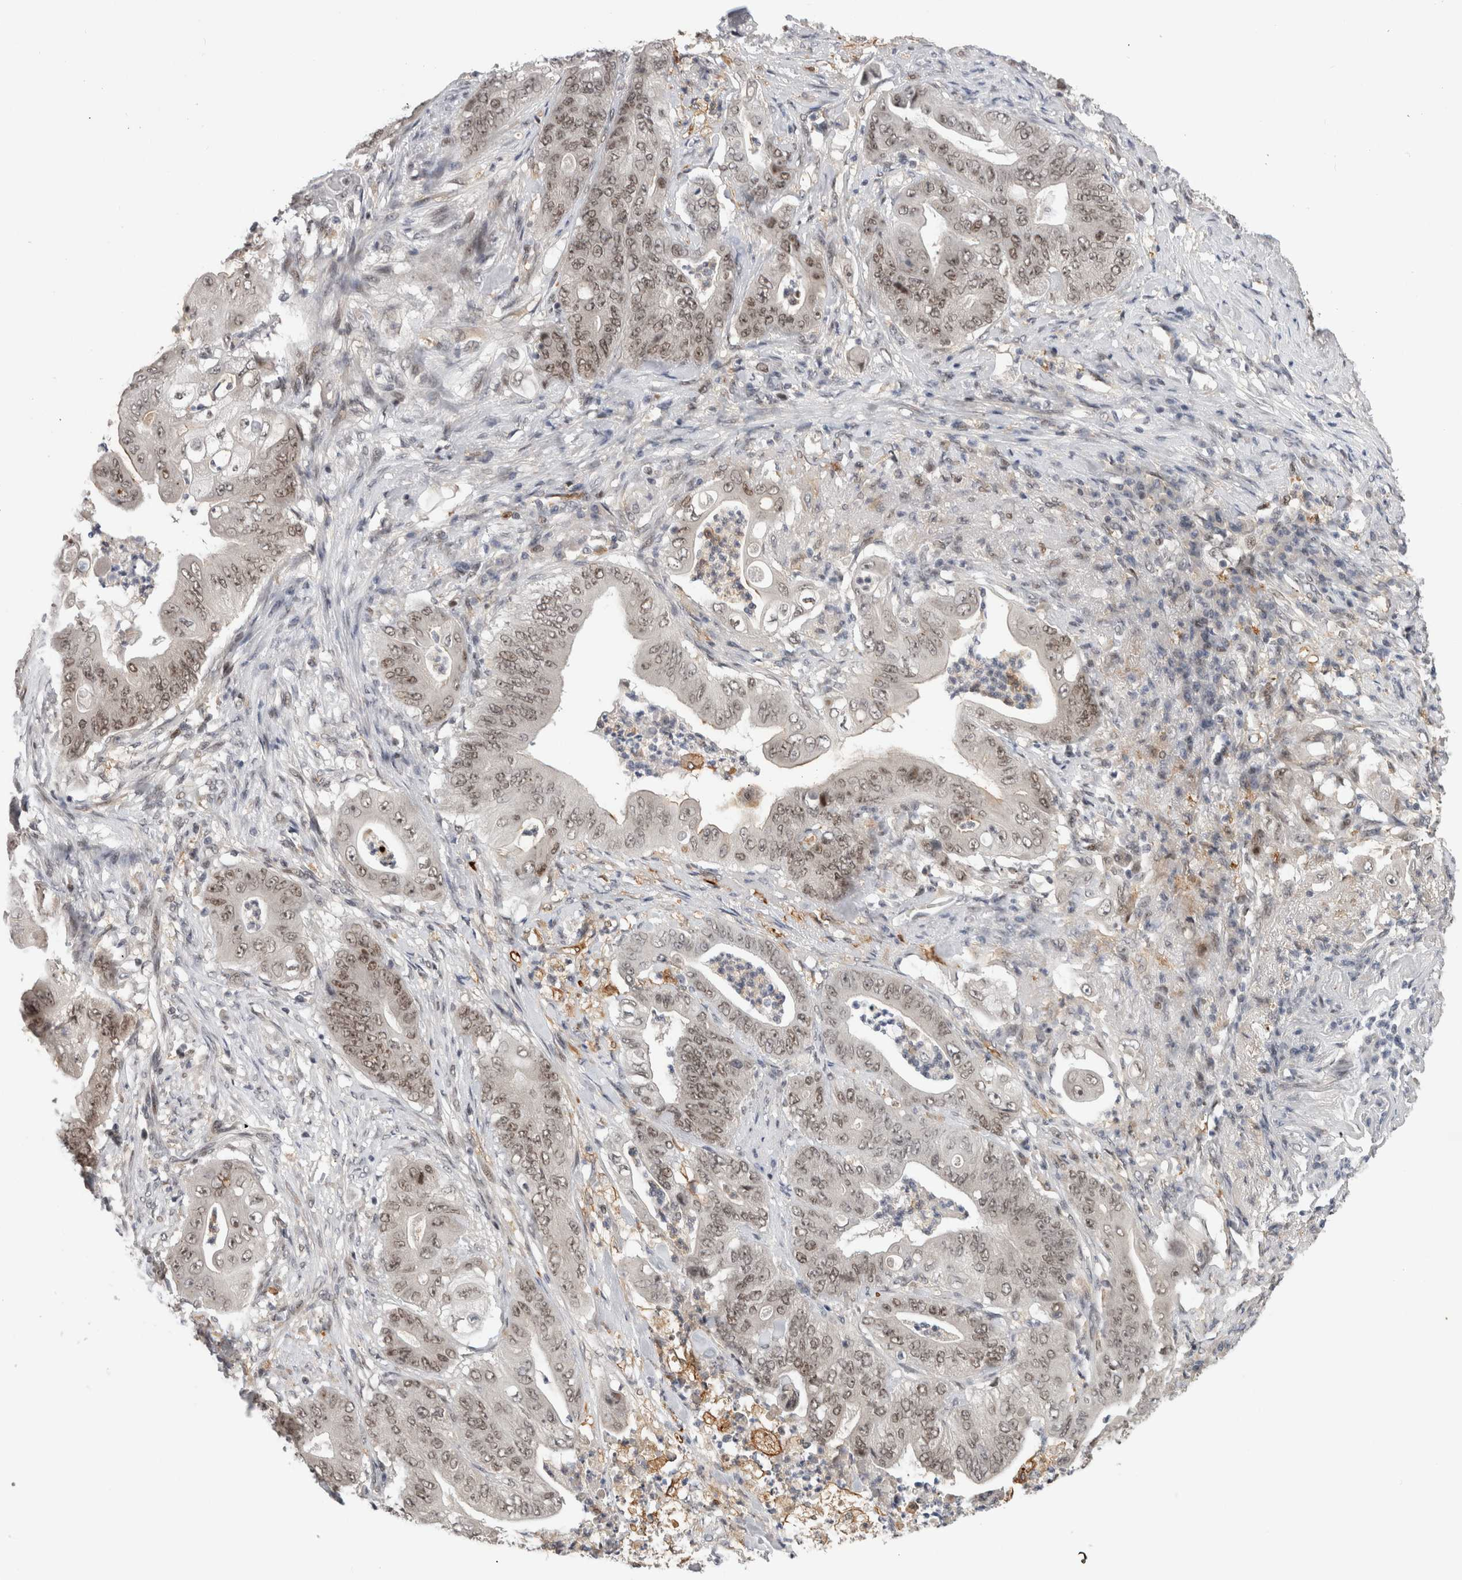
{"staining": {"intensity": "moderate", "quantity": ">75%", "location": "nuclear"}, "tissue": "stomach cancer", "cell_type": "Tumor cells", "image_type": "cancer", "snomed": [{"axis": "morphology", "description": "Adenocarcinoma, NOS"}, {"axis": "topography", "description": "Stomach"}], "caption": "IHC (DAB (3,3'-diaminobenzidine)) staining of stomach cancer (adenocarcinoma) shows moderate nuclear protein positivity in approximately >75% of tumor cells.", "gene": "ZNF521", "patient": {"sex": "female", "age": 73}}